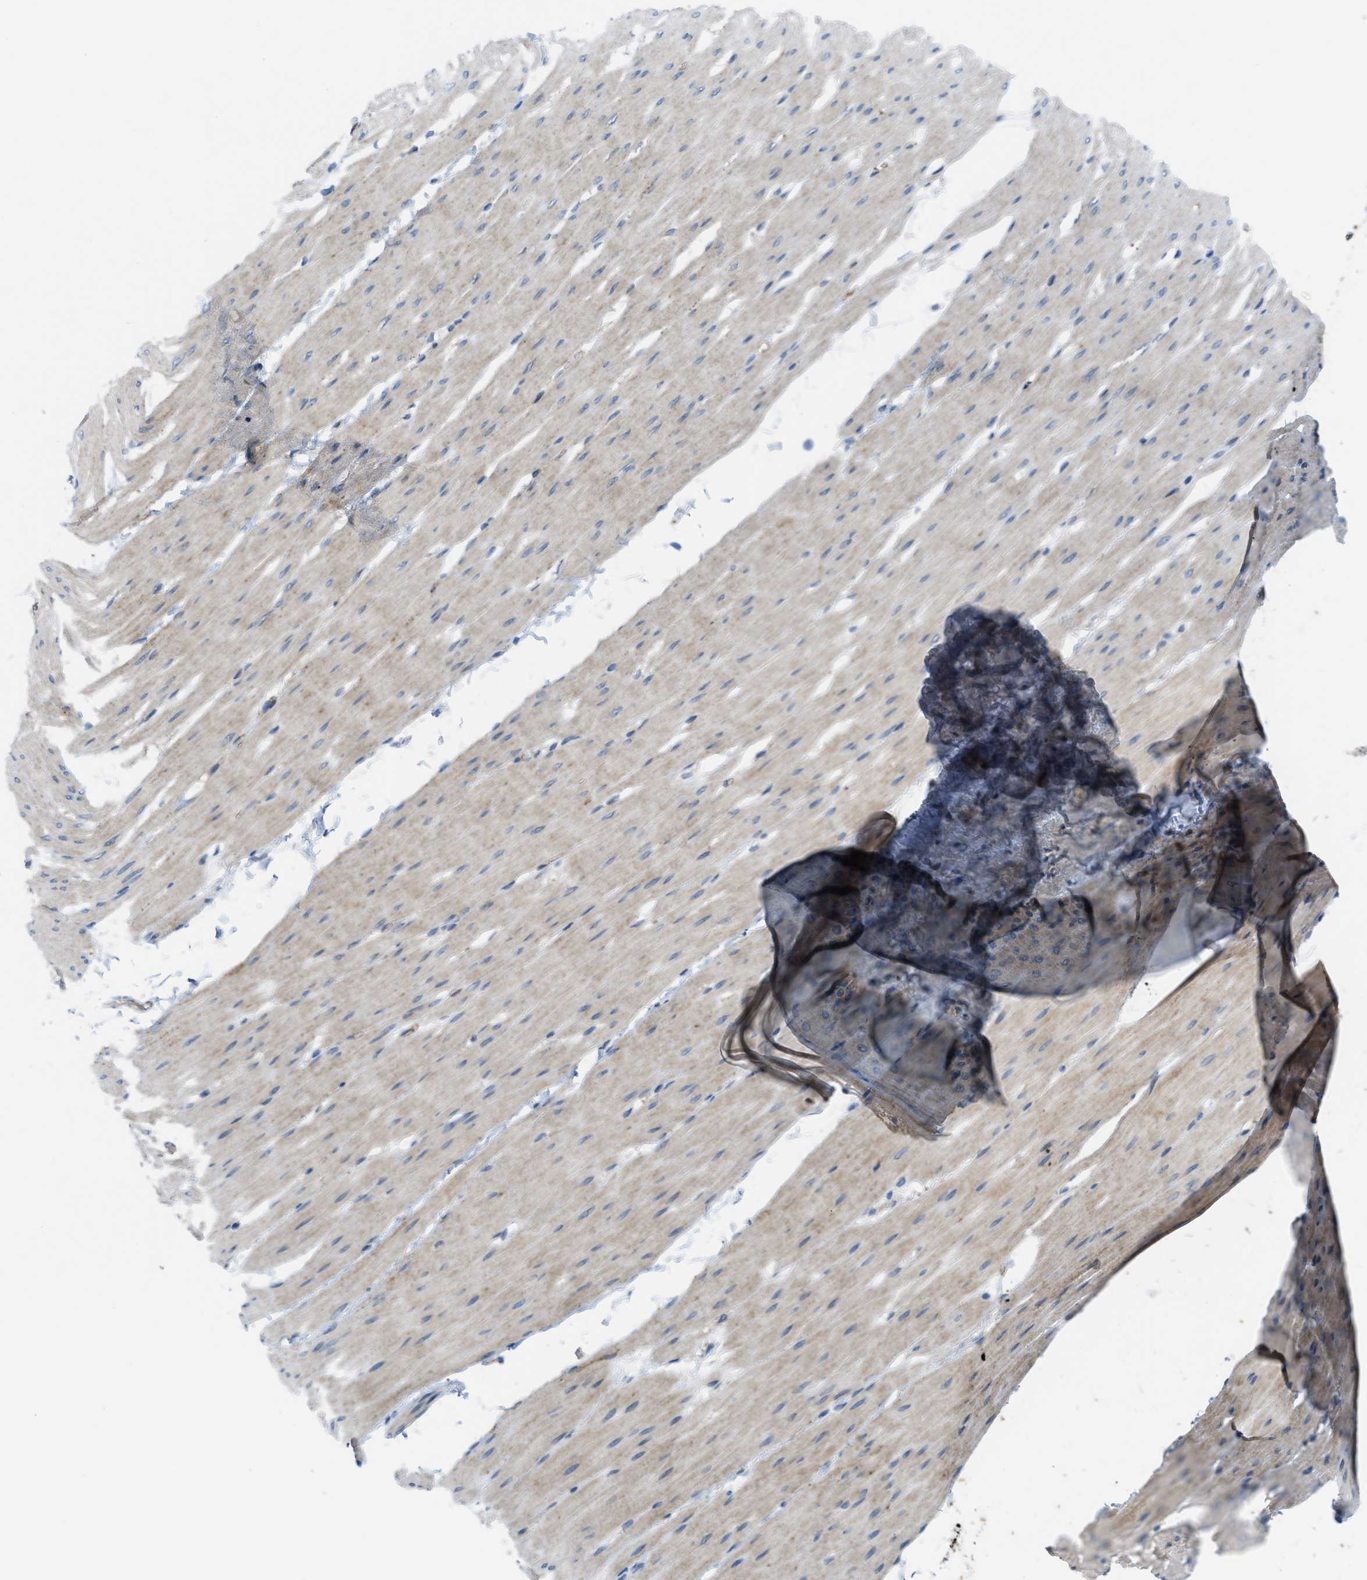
{"staining": {"intensity": "weak", "quantity": ">75%", "location": "cytoplasmic/membranous"}, "tissue": "smooth muscle", "cell_type": "Smooth muscle cells", "image_type": "normal", "snomed": [{"axis": "morphology", "description": "Normal tissue, NOS"}, {"axis": "topography", "description": "Smooth muscle"}, {"axis": "topography", "description": "Colon"}], "caption": "The micrograph exhibits immunohistochemical staining of benign smooth muscle. There is weak cytoplasmic/membranous positivity is appreciated in about >75% of smooth muscle cells.", "gene": "BAZ2B", "patient": {"sex": "male", "age": 67}}